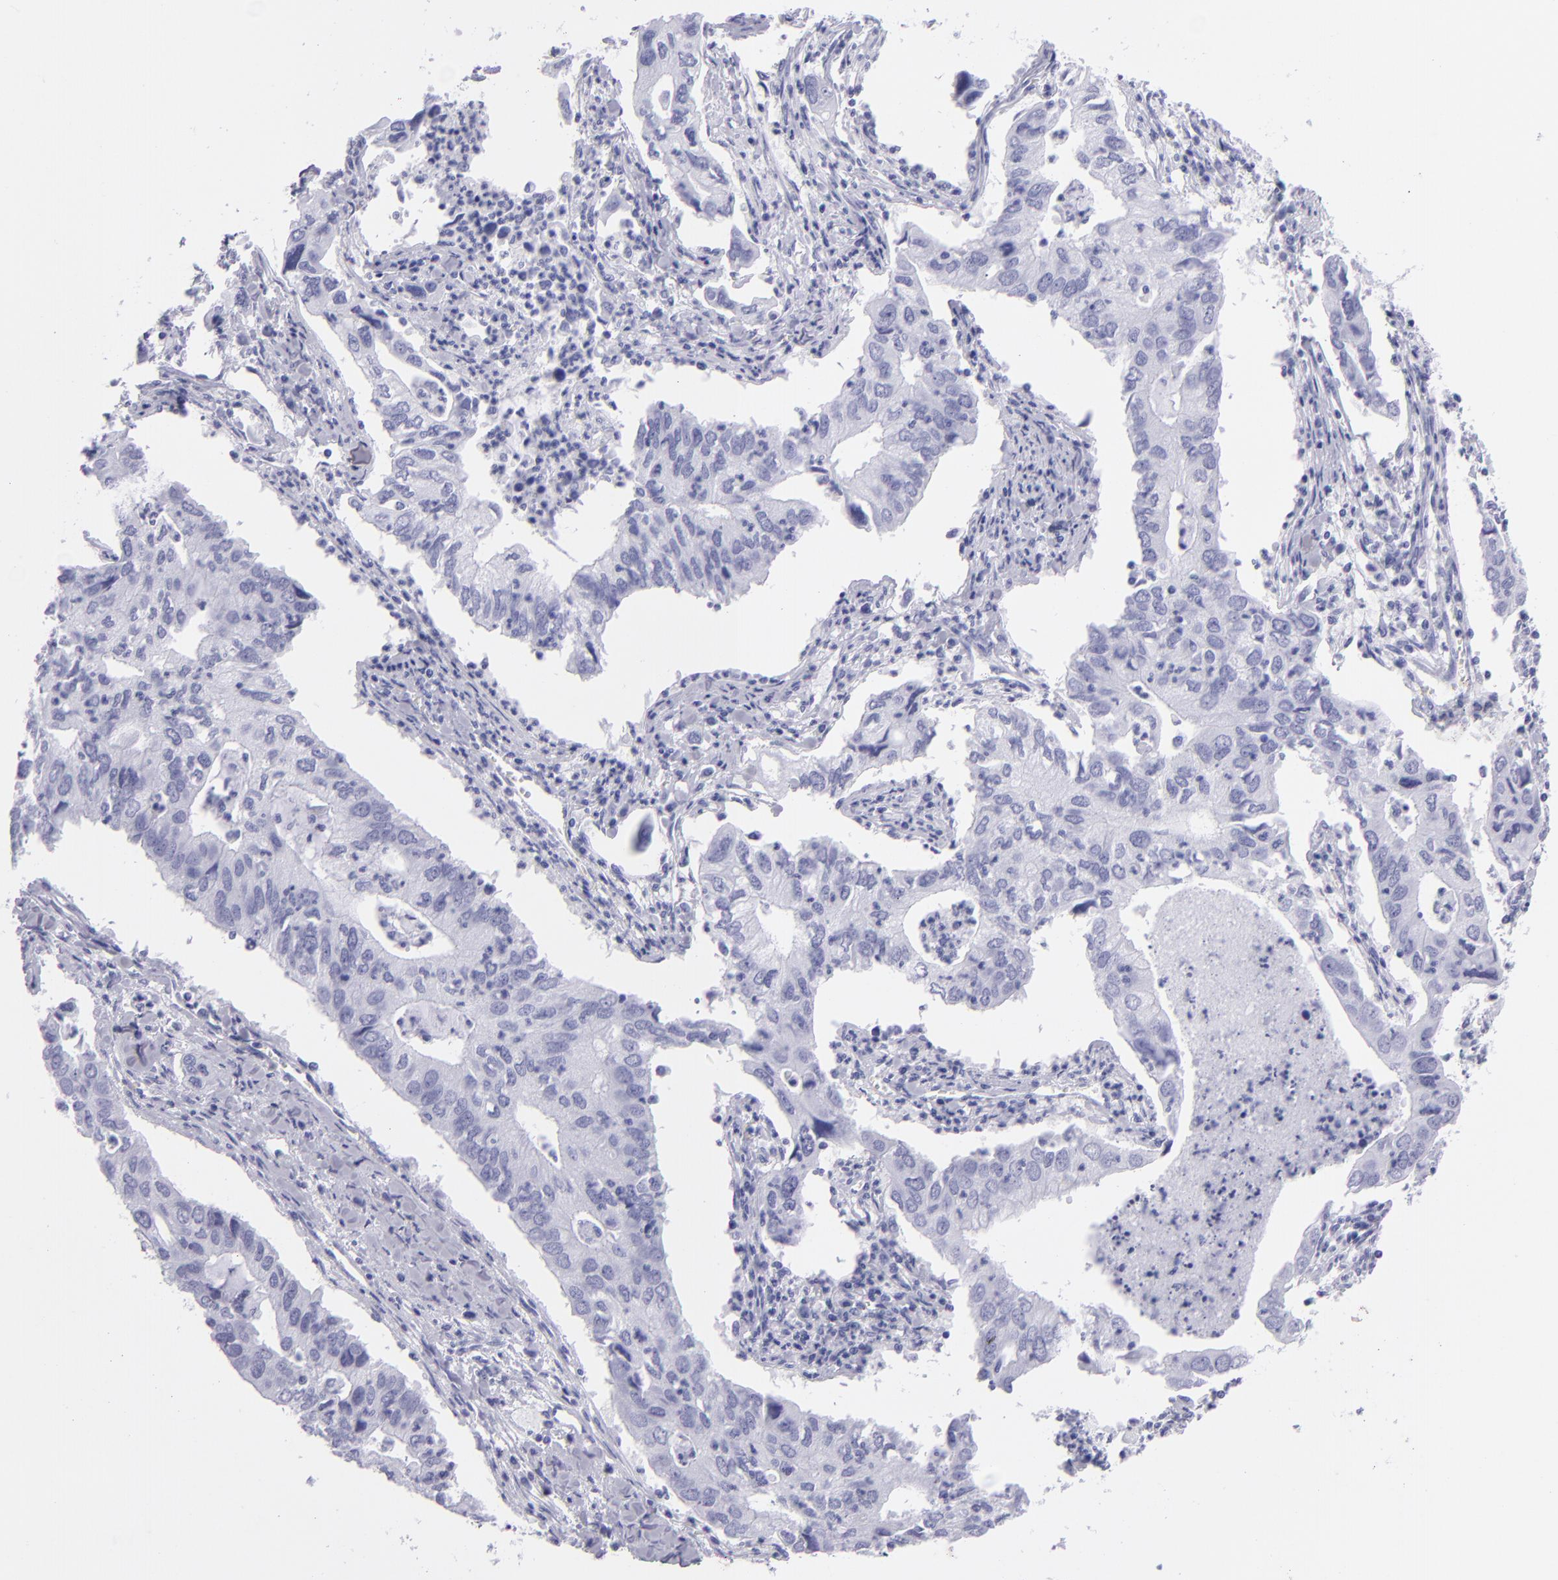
{"staining": {"intensity": "negative", "quantity": "none", "location": "none"}, "tissue": "lung cancer", "cell_type": "Tumor cells", "image_type": "cancer", "snomed": [{"axis": "morphology", "description": "Adenocarcinoma, NOS"}, {"axis": "topography", "description": "Lung"}], "caption": "Adenocarcinoma (lung) stained for a protein using IHC exhibits no staining tumor cells.", "gene": "PVALB", "patient": {"sex": "male", "age": 48}}